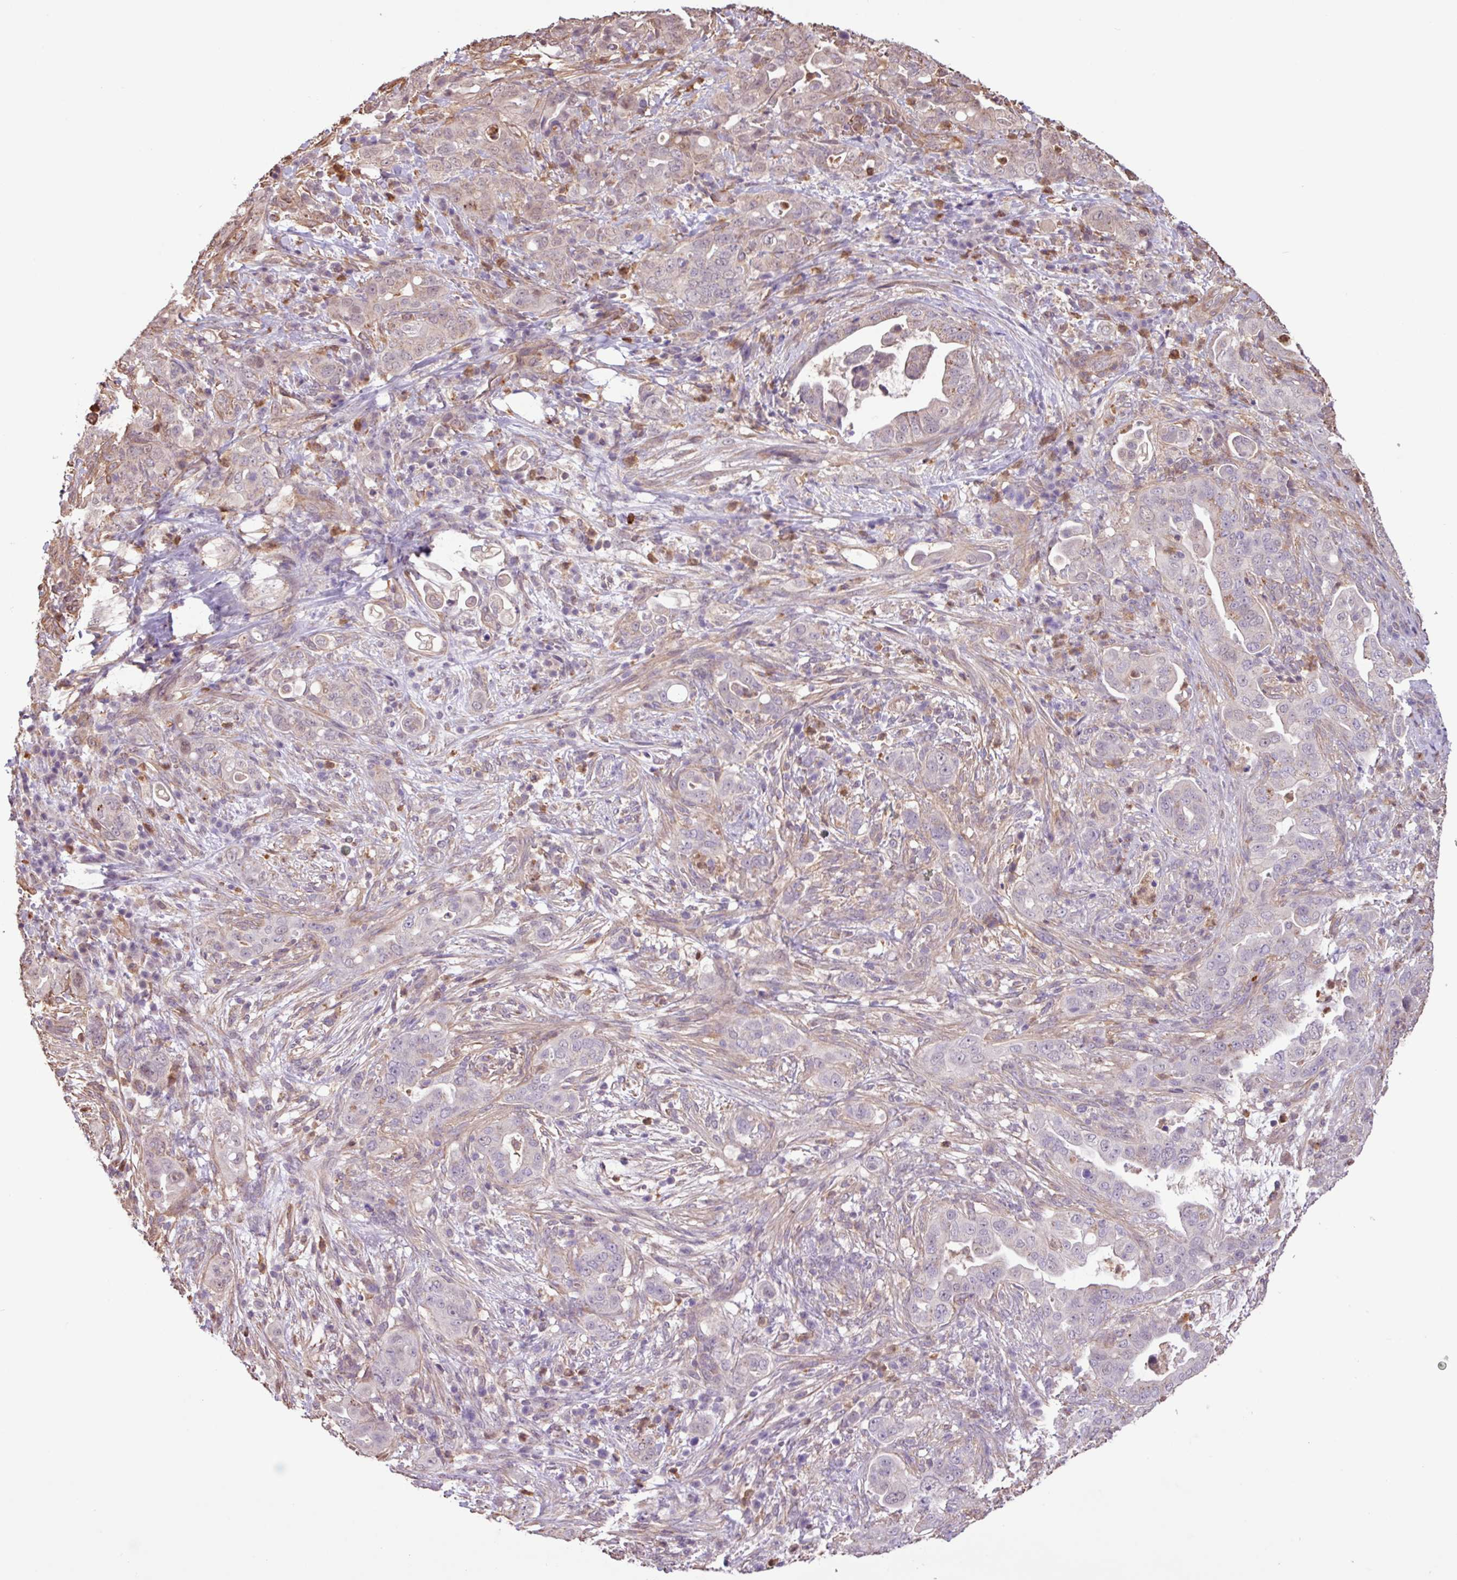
{"staining": {"intensity": "weak", "quantity": "<25%", "location": "cytoplasmic/membranous"}, "tissue": "pancreatic cancer", "cell_type": "Tumor cells", "image_type": "cancer", "snomed": [{"axis": "morphology", "description": "Normal tissue, NOS"}, {"axis": "morphology", "description": "Adenocarcinoma, NOS"}, {"axis": "topography", "description": "Lymph node"}, {"axis": "topography", "description": "Pancreas"}], "caption": "Protein analysis of pancreatic adenocarcinoma displays no significant expression in tumor cells.", "gene": "CHST11", "patient": {"sex": "female", "age": 67}}